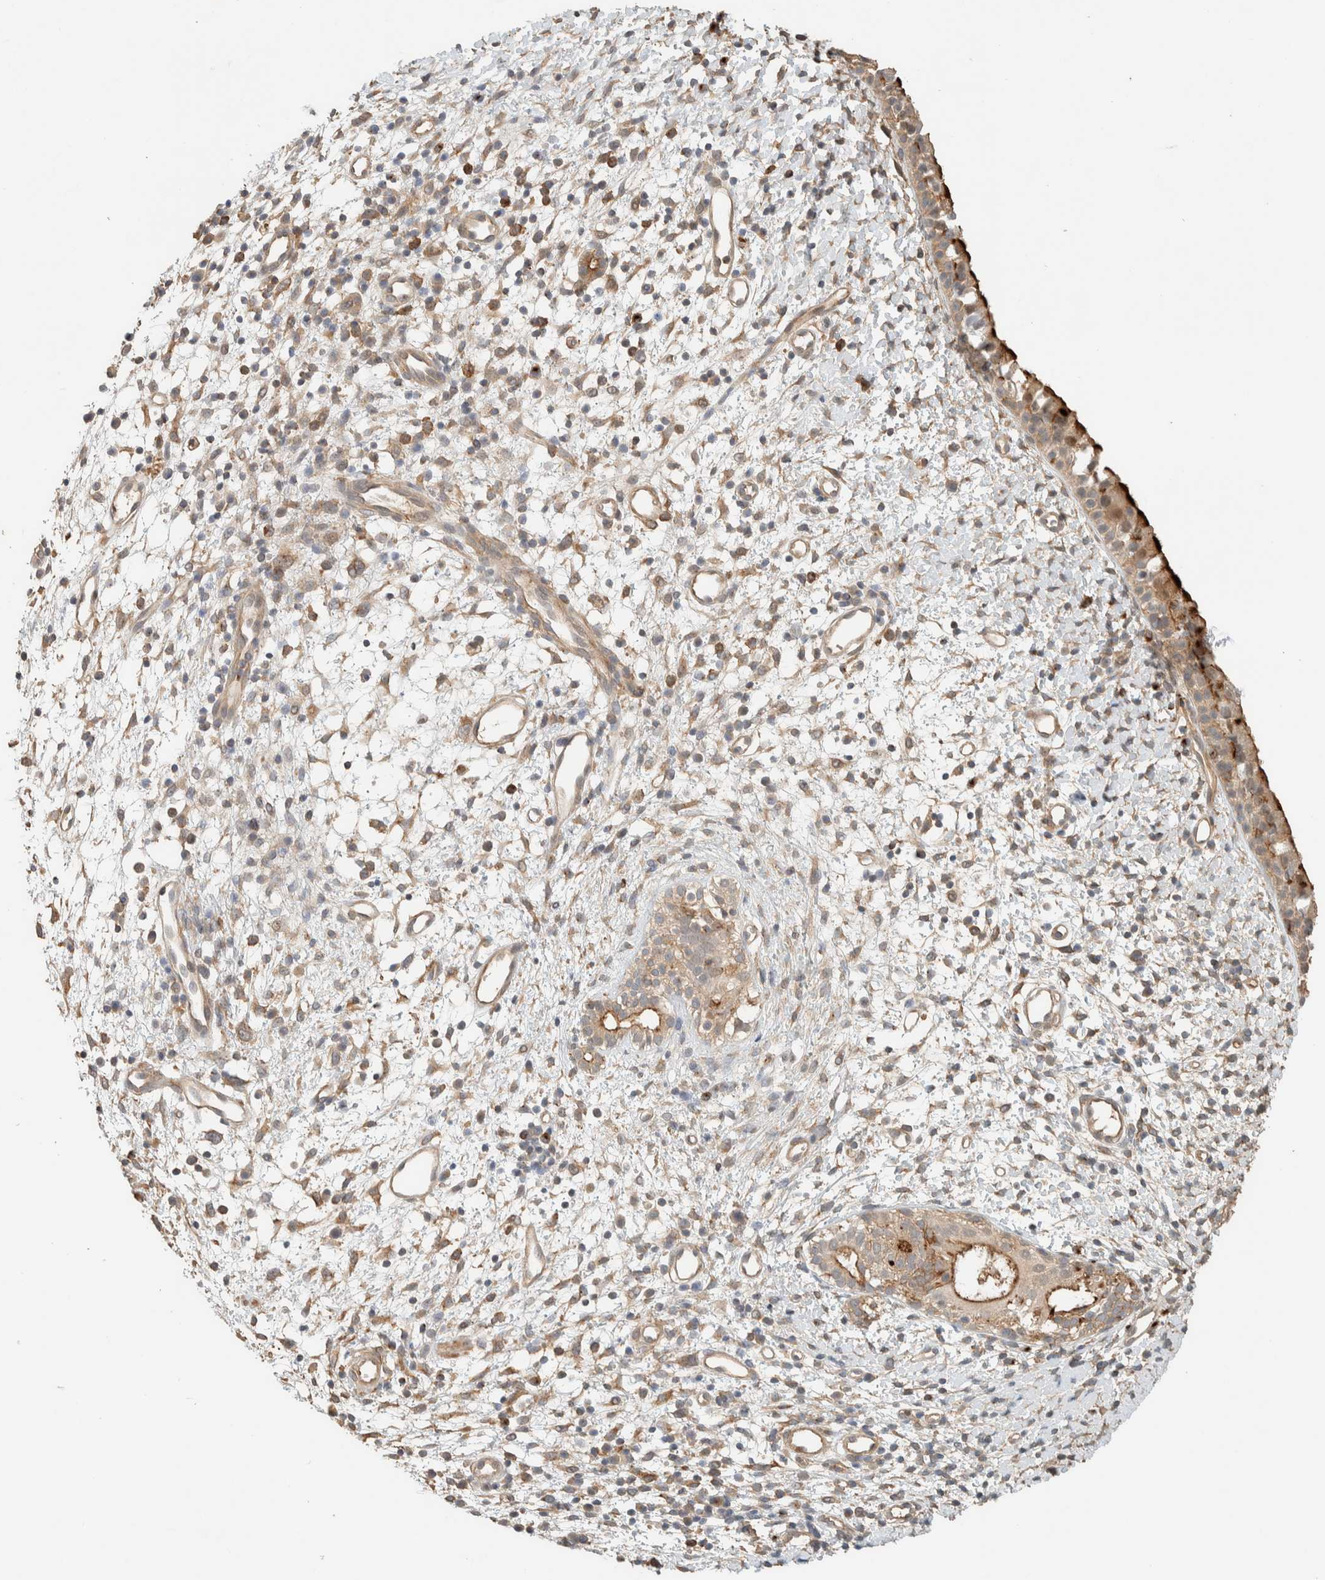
{"staining": {"intensity": "strong", "quantity": "25%-75%", "location": "cytoplasmic/membranous"}, "tissue": "nasopharynx", "cell_type": "Respiratory epithelial cells", "image_type": "normal", "snomed": [{"axis": "morphology", "description": "Normal tissue, NOS"}, {"axis": "topography", "description": "Nasopharynx"}], "caption": "IHC histopathology image of unremarkable nasopharynx stained for a protein (brown), which demonstrates high levels of strong cytoplasmic/membranous expression in about 25%-75% of respiratory epithelial cells.", "gene": "RAB11FIP1", "patient": {"sex": "male", "age": 22}}